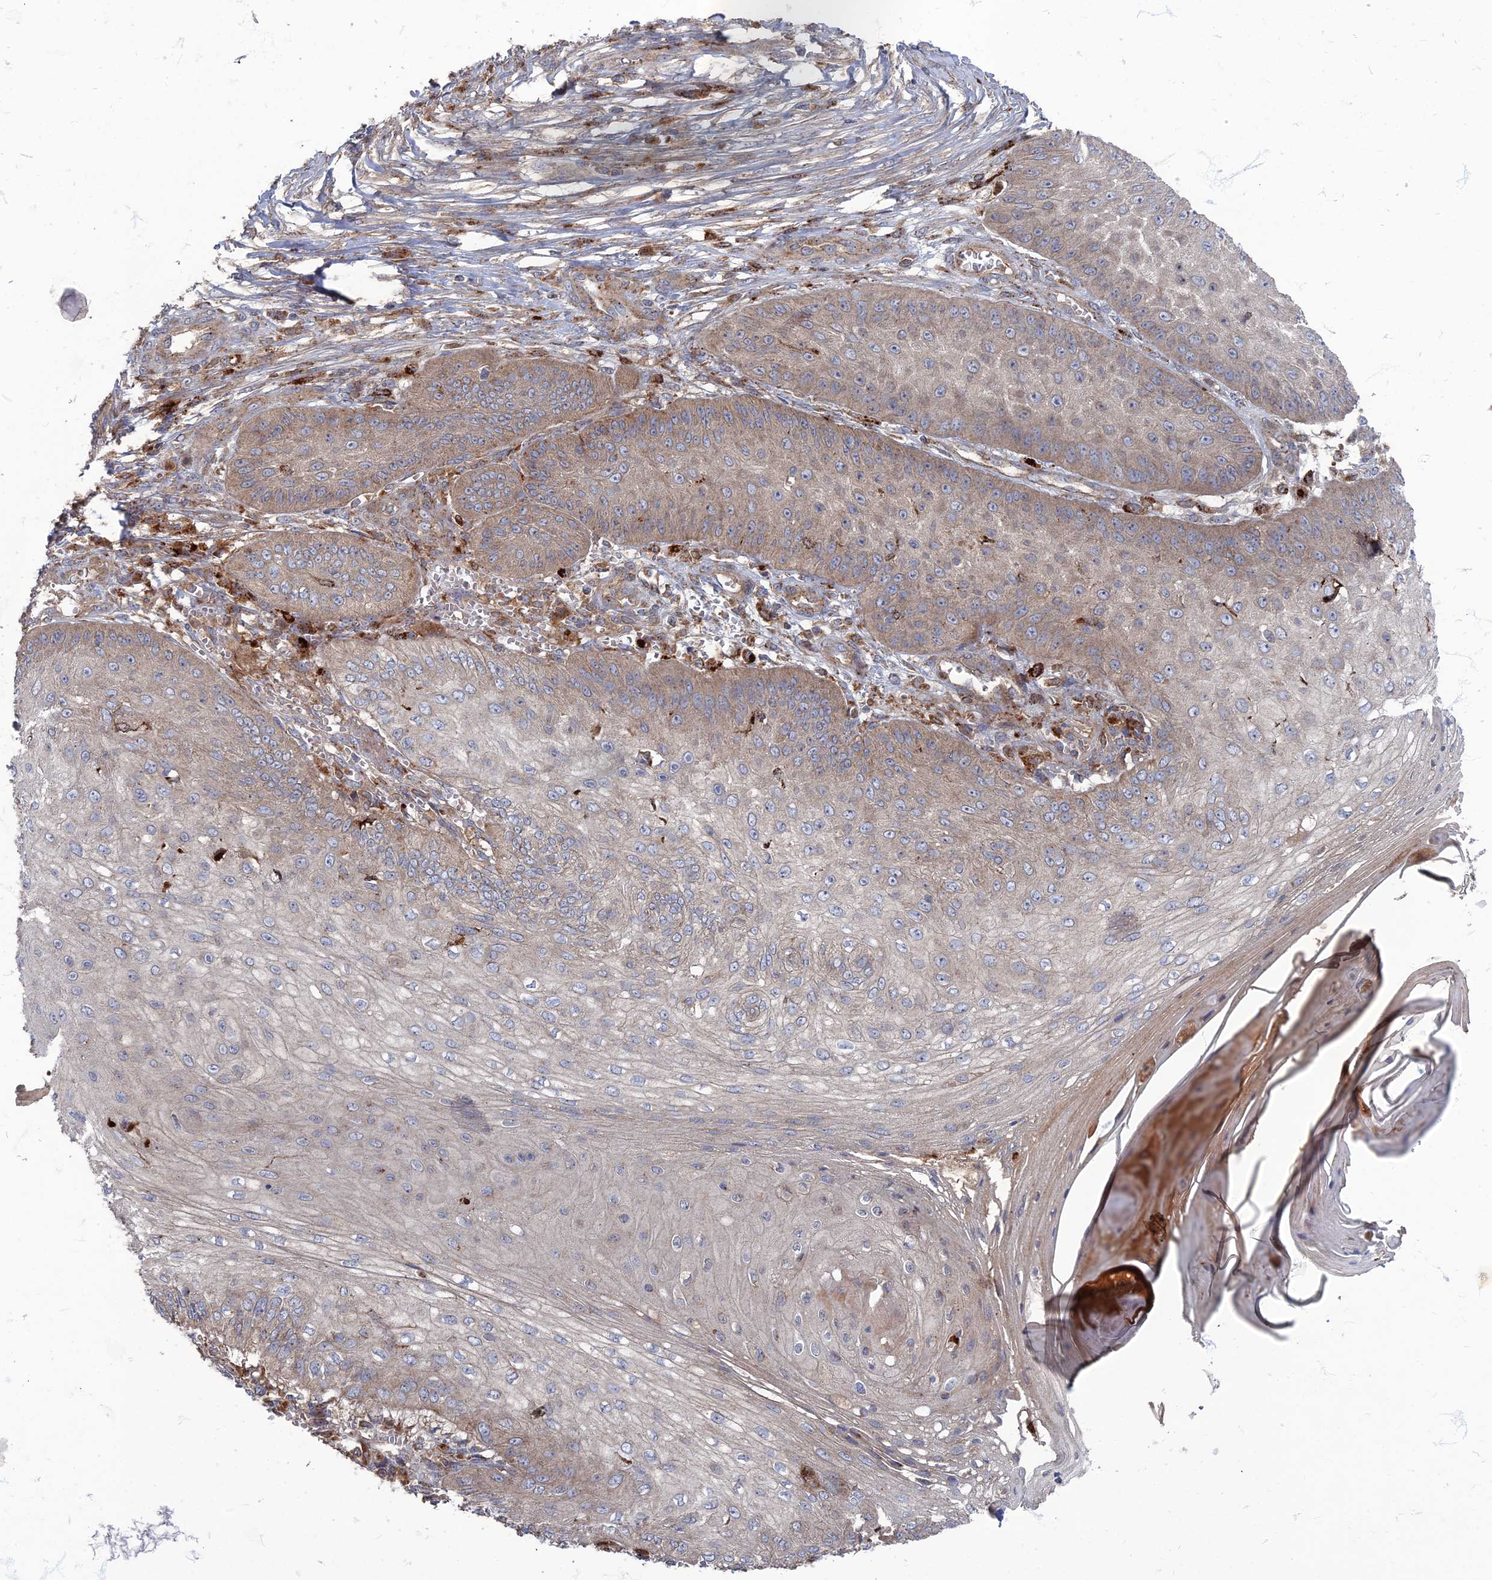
{"staining": {"intensity": "weak", "quantity": "<25%", "location": "cytoplasmic/membranous"}, "tissue": "skin cancer", "cell_type": "Tumor cells", "image_type": "cancer", "snomed": [{"axis": "morphology", "description": "Squamous cell carcinoma, NOS"}, {"axis": "topography", "description": "Skin"}], "caption": "Tumor cells are negative for brown protein staining in skin cancer. (DAB (3,3'-diaminobenzidine) immunohistochemistry with hematoxylin counter stain).", "gene": "PPCDC", "patient": {"sex": "male", "age": 70}}